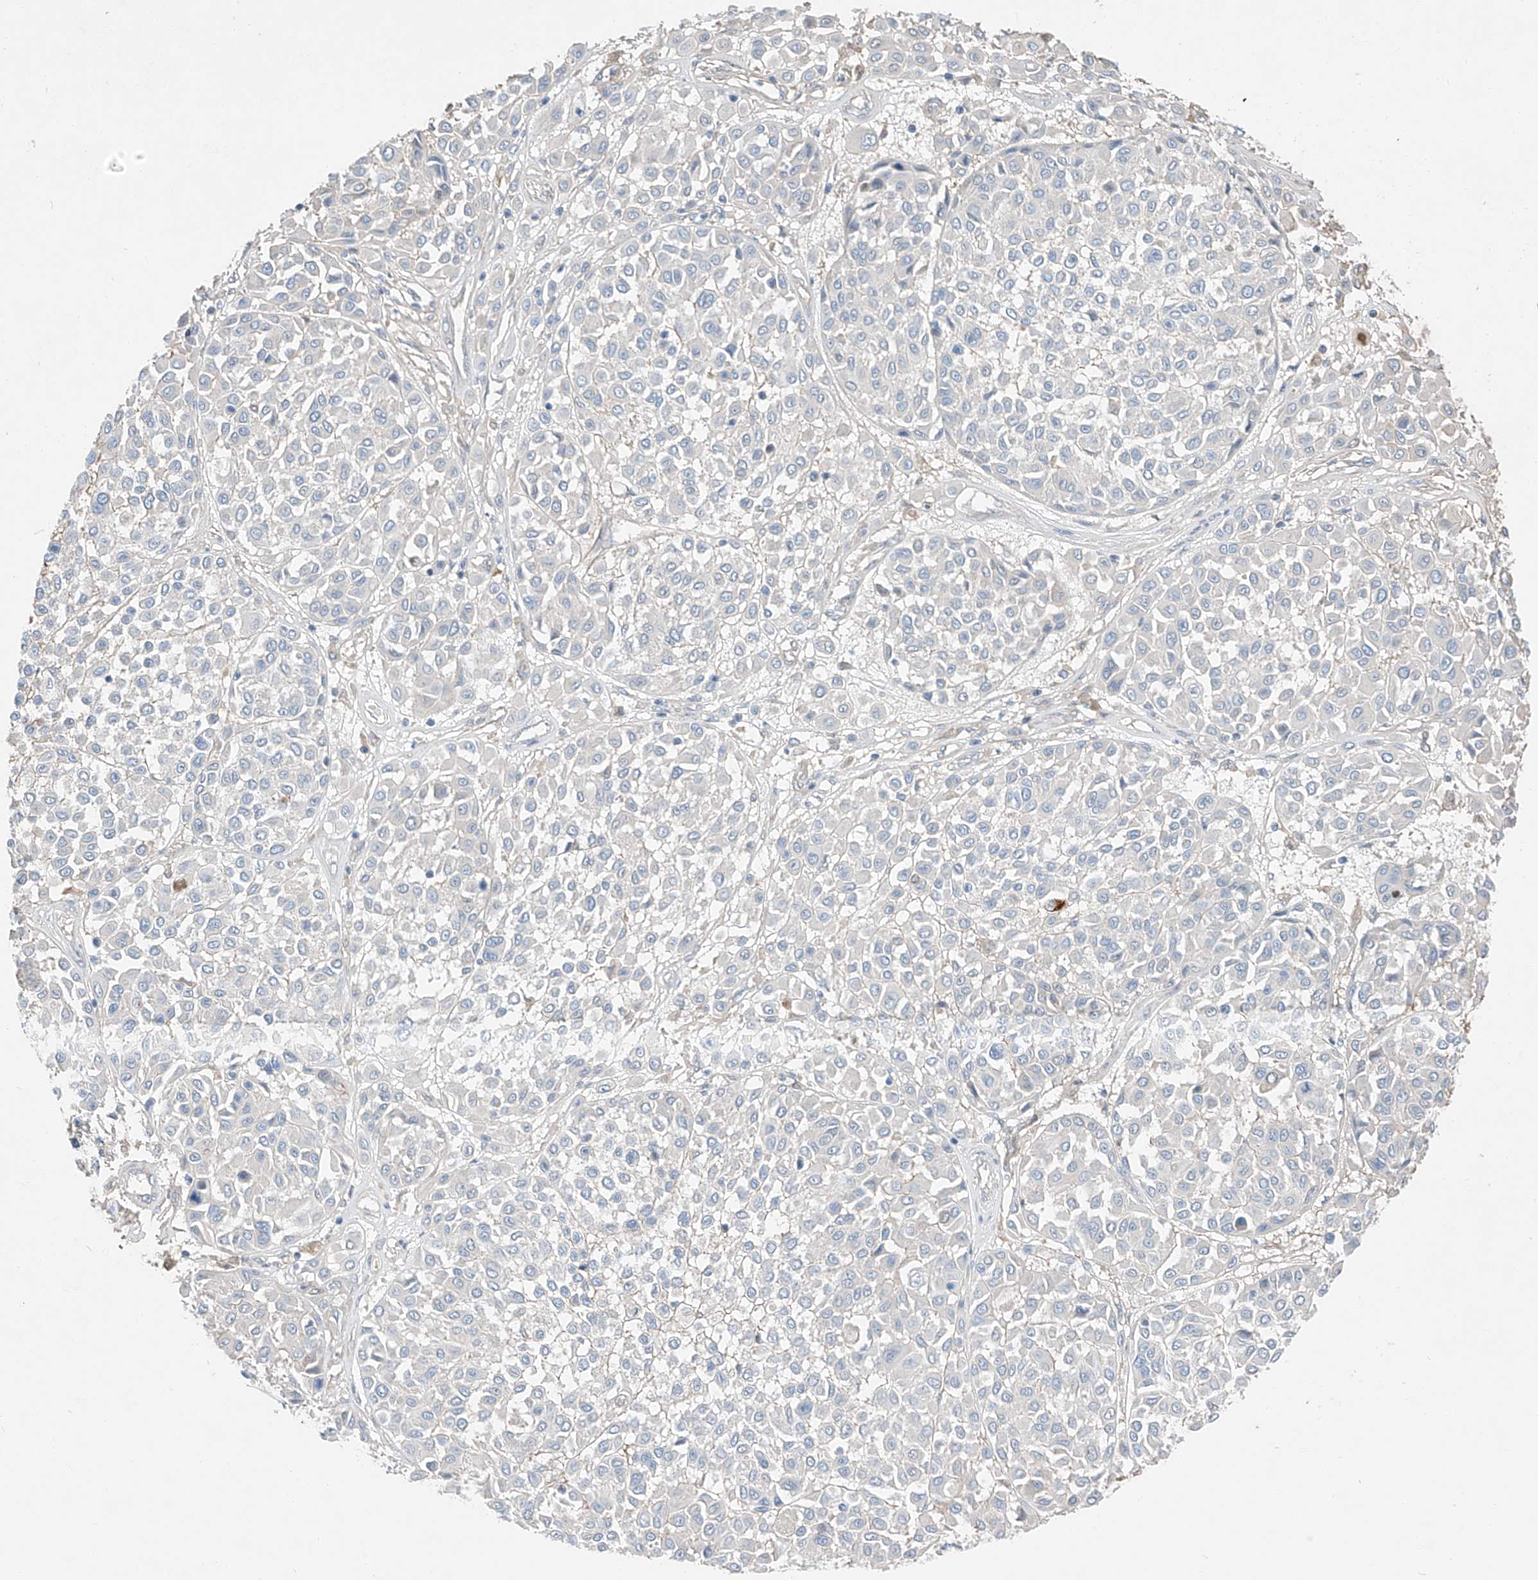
{"staining": {"intensity": "negative", "quantity": "none", "location": "none"}, "tissue": "melanoma", "cell_type": "Tumor cells", "image_type": "cancer", "snomed": [{"axis": "morphology", "description": "Malignant melanoma, Metastatic site"}, {"axis": "topography", "description": "Soft tissue"}], "caption": "DAB immunohistochemical staining of malignant melanoma (metastatic site) demonstrates no significant expression in tumor cells.", "gene": "RUSC1", "patient": {"sex": "male", "age": 41}}